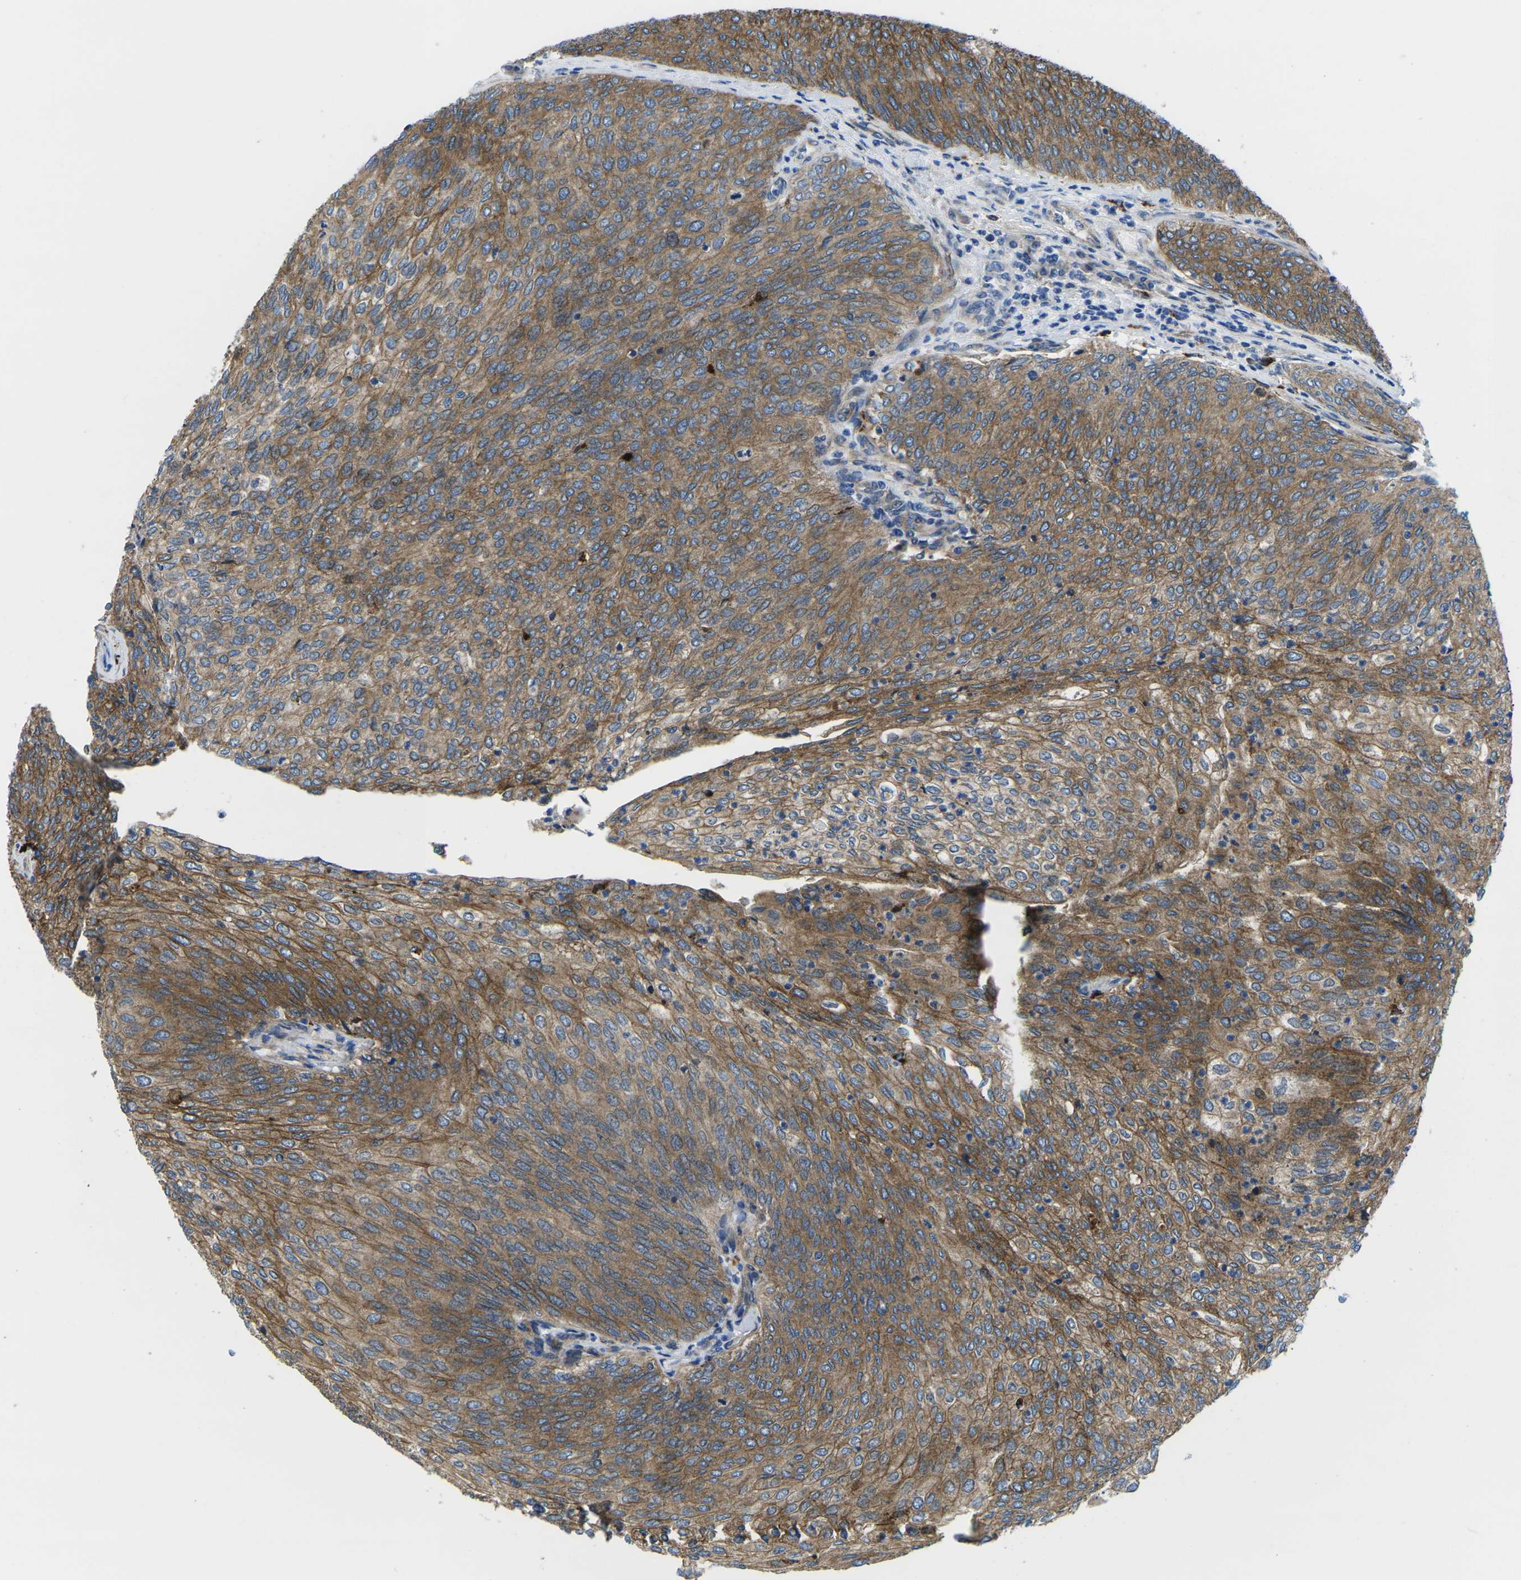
{"staining": {"intensity": "strong", "quantity": ">75%", "location": "cytoplasmic/membranous"}, "tissue": "urothelial cancer", "cell_type": "Tumor cells", "image_type": "cancer", "snomed": [{"axis": "morphology", "description": "Urothelial carcinoma, Low grade"}, {"axis": "topography", "description": "Urinary bladder"}], "caption": "Immunohistochemical staining of urothelial carcinoma (low-grade) exhibits high levels of strong cytoplasmic/membranous protein staining in about >75% of tumor cells. The protein of interest is shown in brown color, while the nuclei are stained blue.", "gene": "DLG1", "patient": {"sex": "female", "age": 79}}